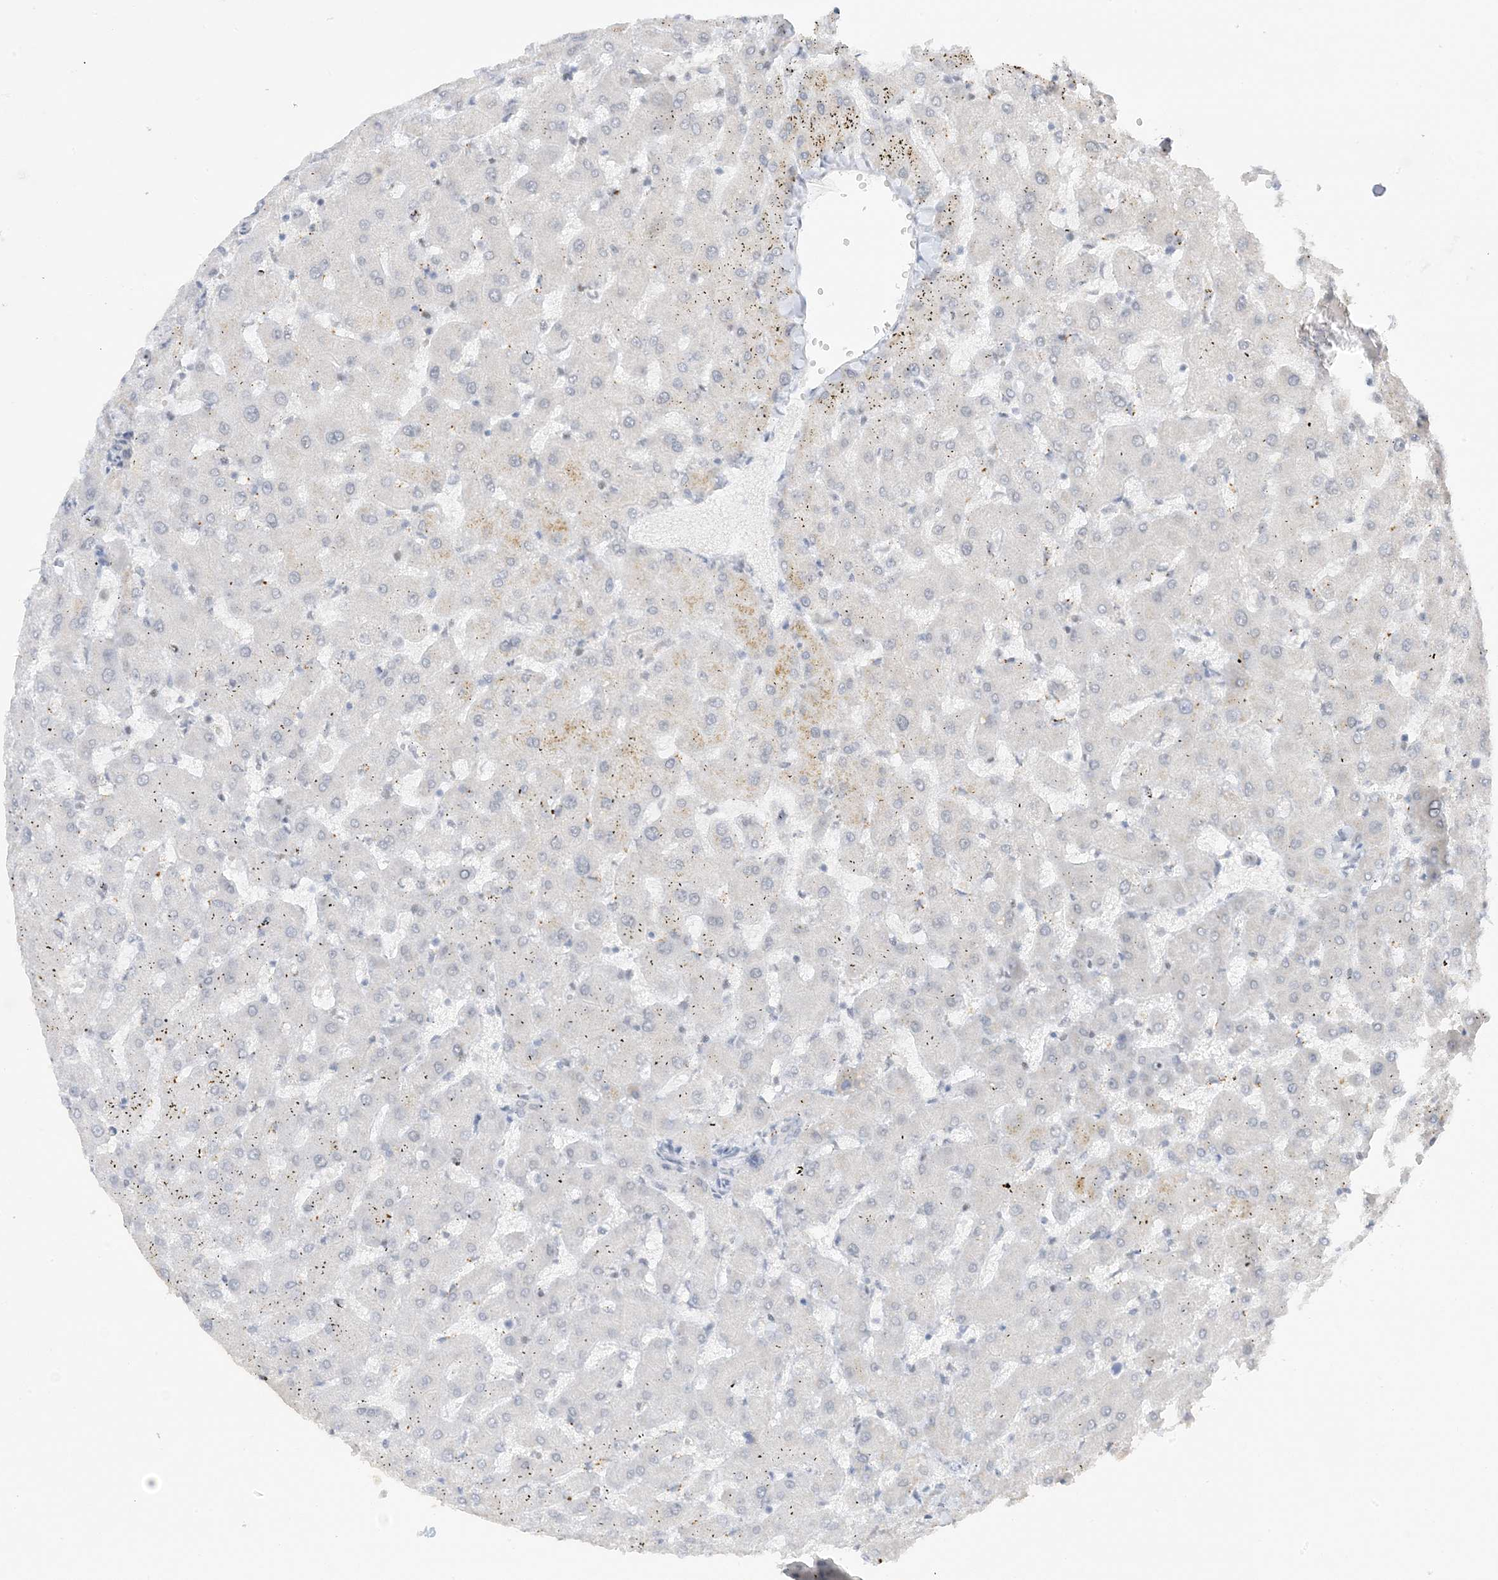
{"staining": {"intensity": "negative", "quantity": "none", "location": "none"}, "tissue": "liver", "cell_type": "Cholangiocytes", "image_type": "normal", "snomed": [{"axis": "morphology", "description": "Normal tissue, NOS"}, {"axis": "topography", "description": "Liver"}], "caption": "Immunohistochemistry histopathology image of normal liver: human liver stained with DAB (3,3'-diaminobenzidine) exhibits no significant protein expression in cholangiocytes.", "gene": "MSL3", "patient": {"sex": "female", "age": 63}}